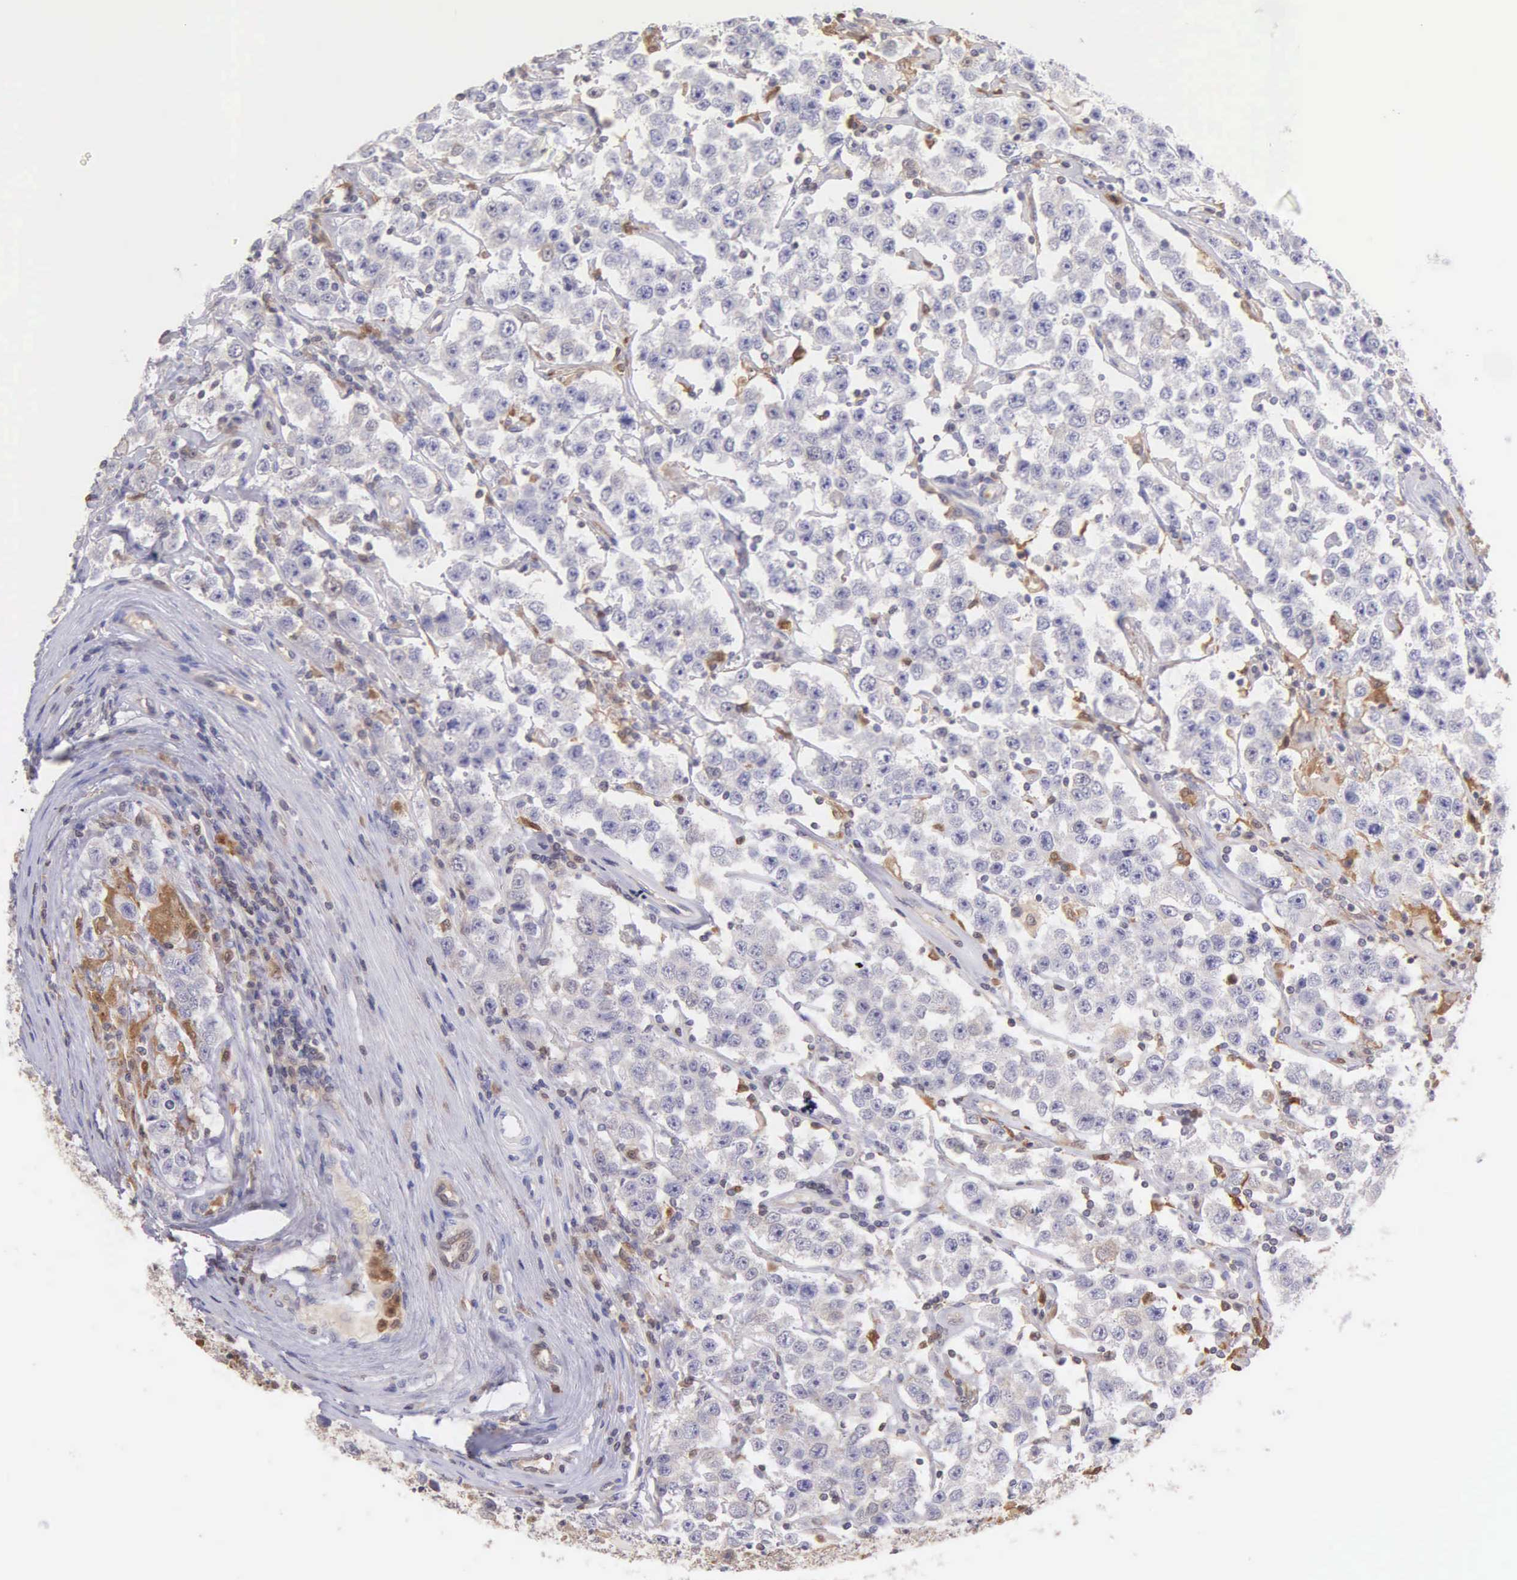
{"staining": {"intensity": "negative", "quantity": "none", "location": "none"}, "tissue": "testis cancer", "cell_type": "Tumor cells", "image_type": "cancer", "snomed": [{"axis": "morphology", "description": "Seminoma, NOS"}, {"axis": "topography", "description": "Testis"}], "caption": "Histopathology image shows no protein expression in tumor cells of testis cancer tissue.", "gene": "BID", "patient": {"sex": "male", "age": 52}}